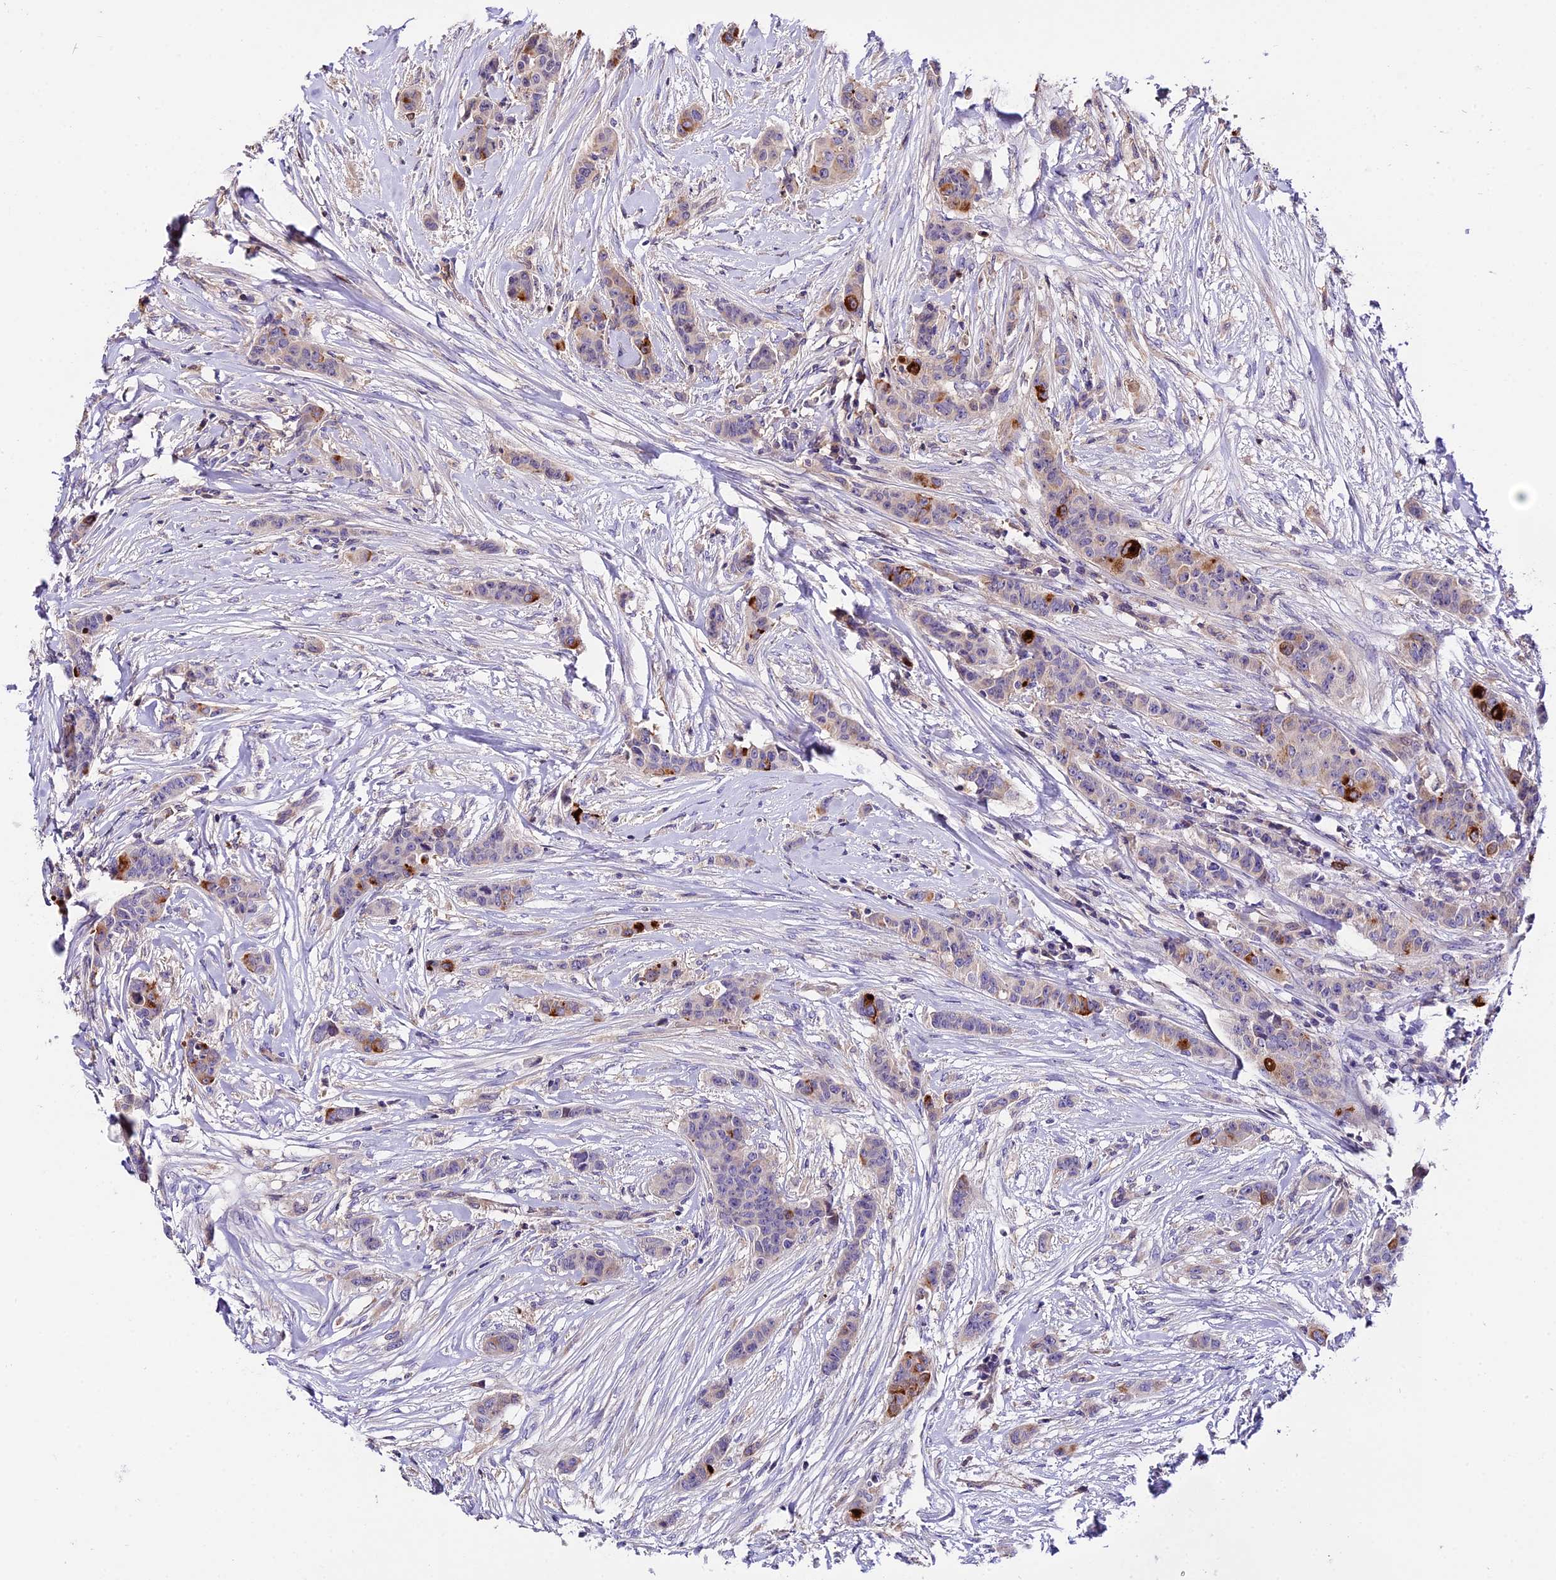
{"staining": {"intensity": "strong", "quantity": "<25%", "location": "cytoplasmic/membranous"}, "tissue": "breast cancer", "cell_type": "Tumor cells", "image_type": "cancer", "snomed": [{"axis": "morphology", "description": "Duct carcinoma"}, {"axis": "topography", "description": "Breast"}], "caption": "Breast cancer stained for a protein (brown) demonstrates strong cytoplasmic/membranous positive staining in approximately <25% of tumor cells.", "gene": "MAP3K7CL", "patient": {"sex": "female", "age": 40}}